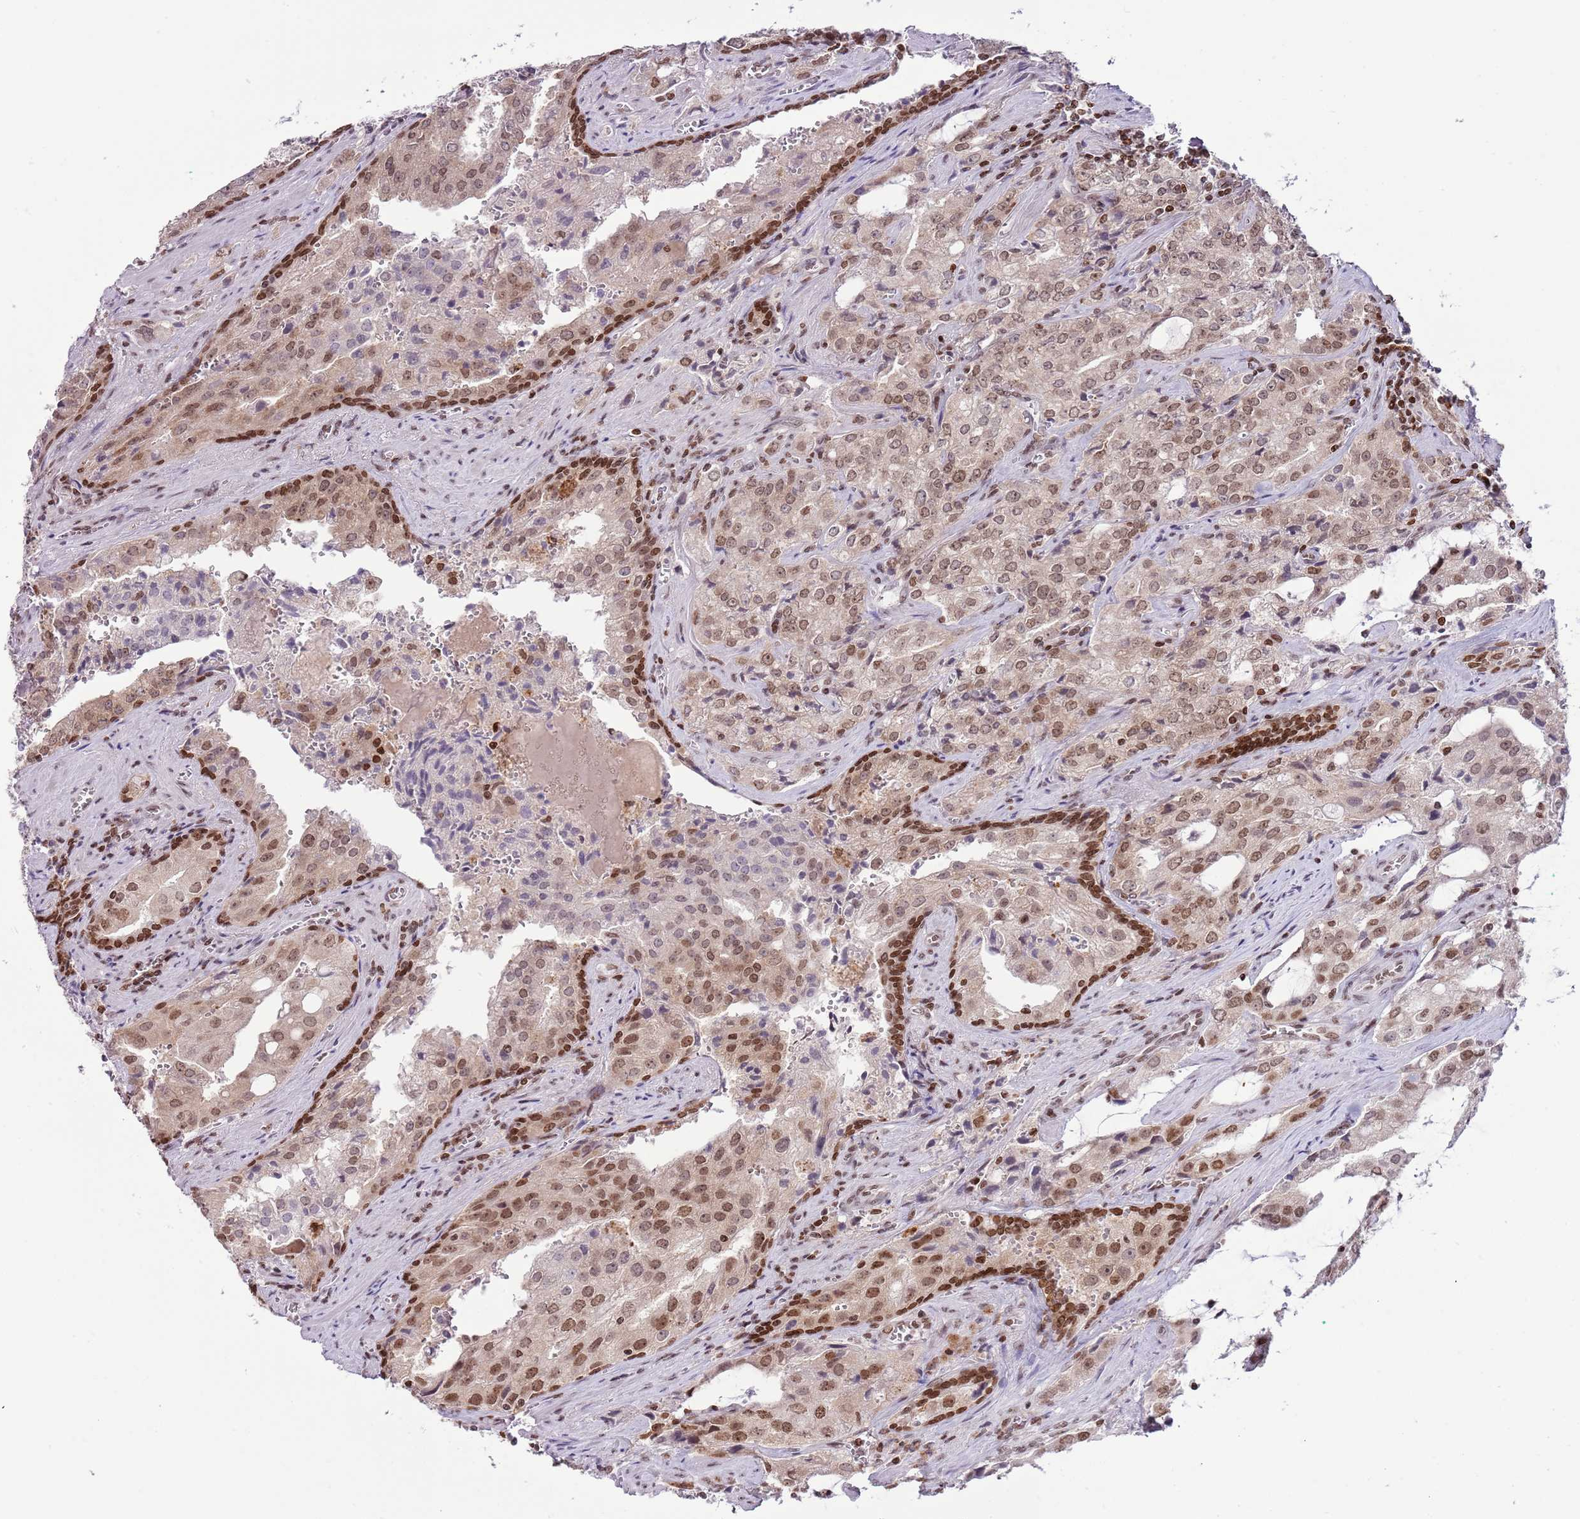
{"staining": {"intensity": "moderate", "quantity": ">75%", "location": "nuclear"}, "tissue": "prostate cancer", "cell_type": "Tumor cells", "image_type": "cancer", "snomed": [{"axis": "morphology", "description": "Adenocarcinoma, High grade"}, {"axis": "topography", "description": "Prostate"}], "caption": "This histopathology image demonstrates prostate cancer (high-grade adenocarcinoma) stained with immunohistochemistry to label a protein in brown. The nuclear of tumor cells show moderate positivity for the protein. Nuclei are counter-stained blue.", "gene": "SELENOH", "patient": {"sex": "male", "age": 68}}